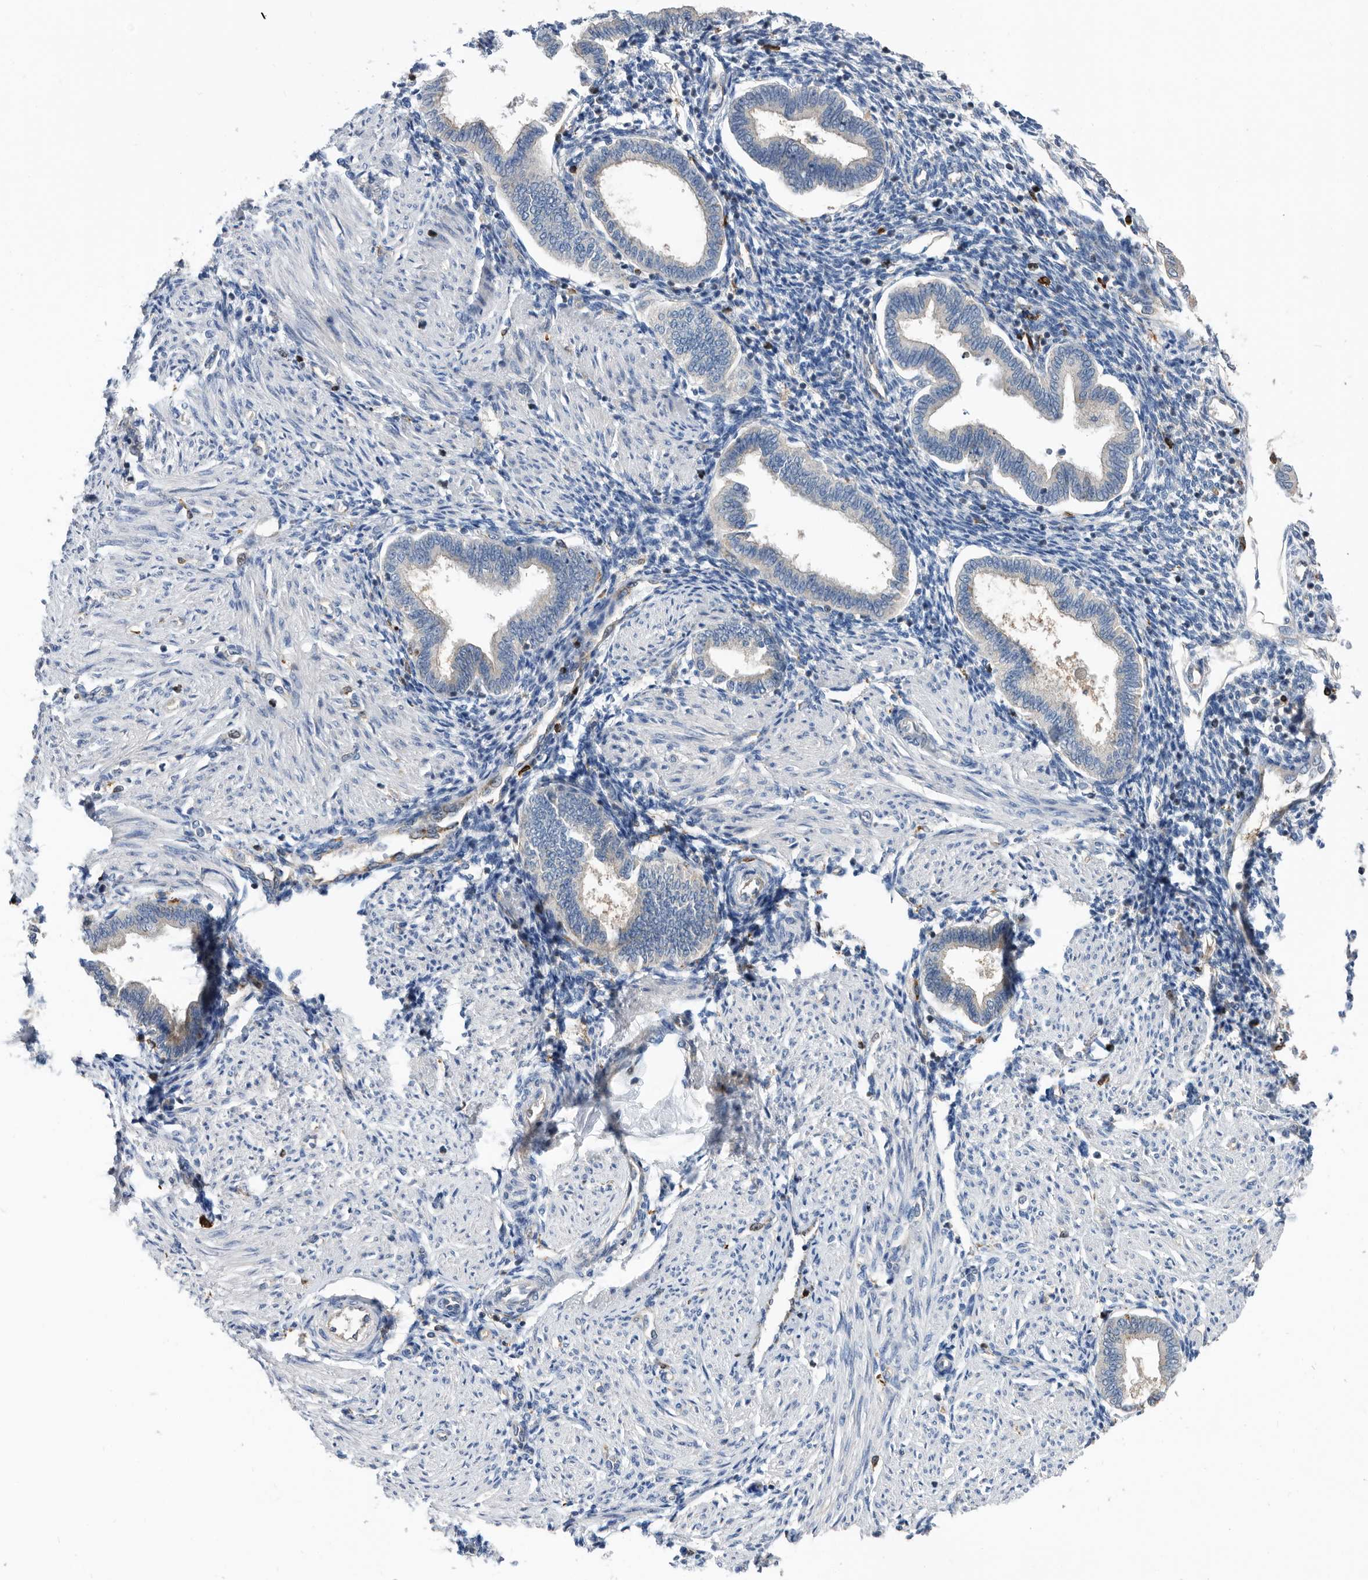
{"staining": {"intensity": "negative", "quantity": "none", "location": "none"}, "tissue": "endometrium", "cell_type": "Cells in endometrial stroma", "image_type": "normal", "snomed": [{"axis": "morphology", "description": "Normal tissue, NOS"}, {"axis": "topography", "description": "Endometrium"}], "caption": "Immunohistochemistry histopathology image of benign endometrium: human endometrium stained with DAB (3,3'-diaminobenzidine) exhibits no significant protein expression in cells in endometrial stroma.", "gene": "ATAD2", "patient": {"sex": "female", "age": 53}}